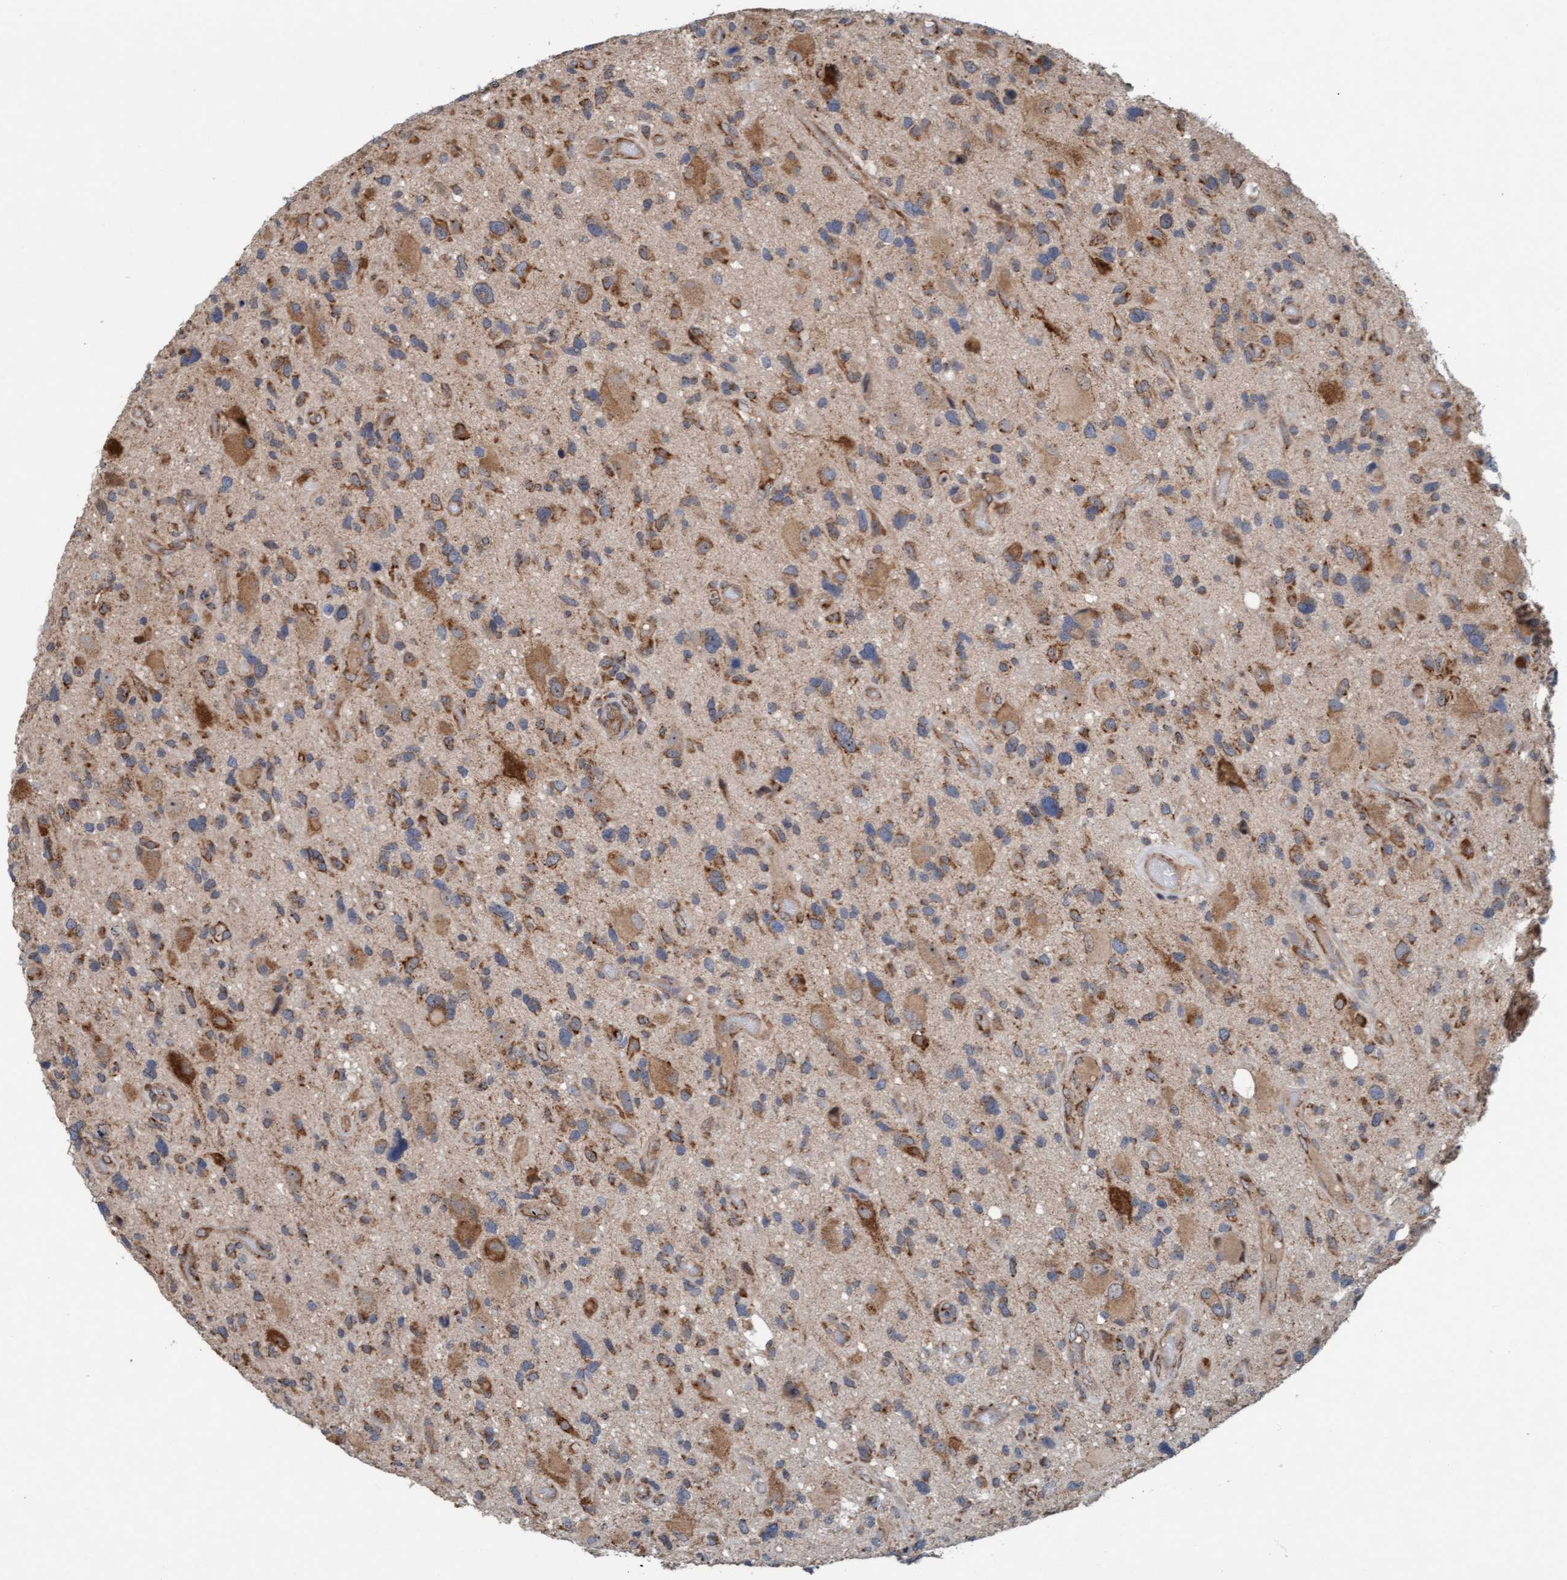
{"staining": {"intensity": "moderate", "quantity": "25%-75%", "location": "cytoplasmic/membranous"}, "tissue": "glioma", "cell_type": "Tumor cells", "image_type": "cancer", "snomed": [{"axis": "morphology", "description": "Glioma, malignant, High grade"}, {"axis": "topography", "description": "Brain"}], "caption": "The immunohistochemical stain highlights moderate cytoplasmic/membranous positivity in tumor cells of malignant glioma (high-grade) tissue.", "gene": "ZNF566", "patient": {"sex": "male", "age": 33}}